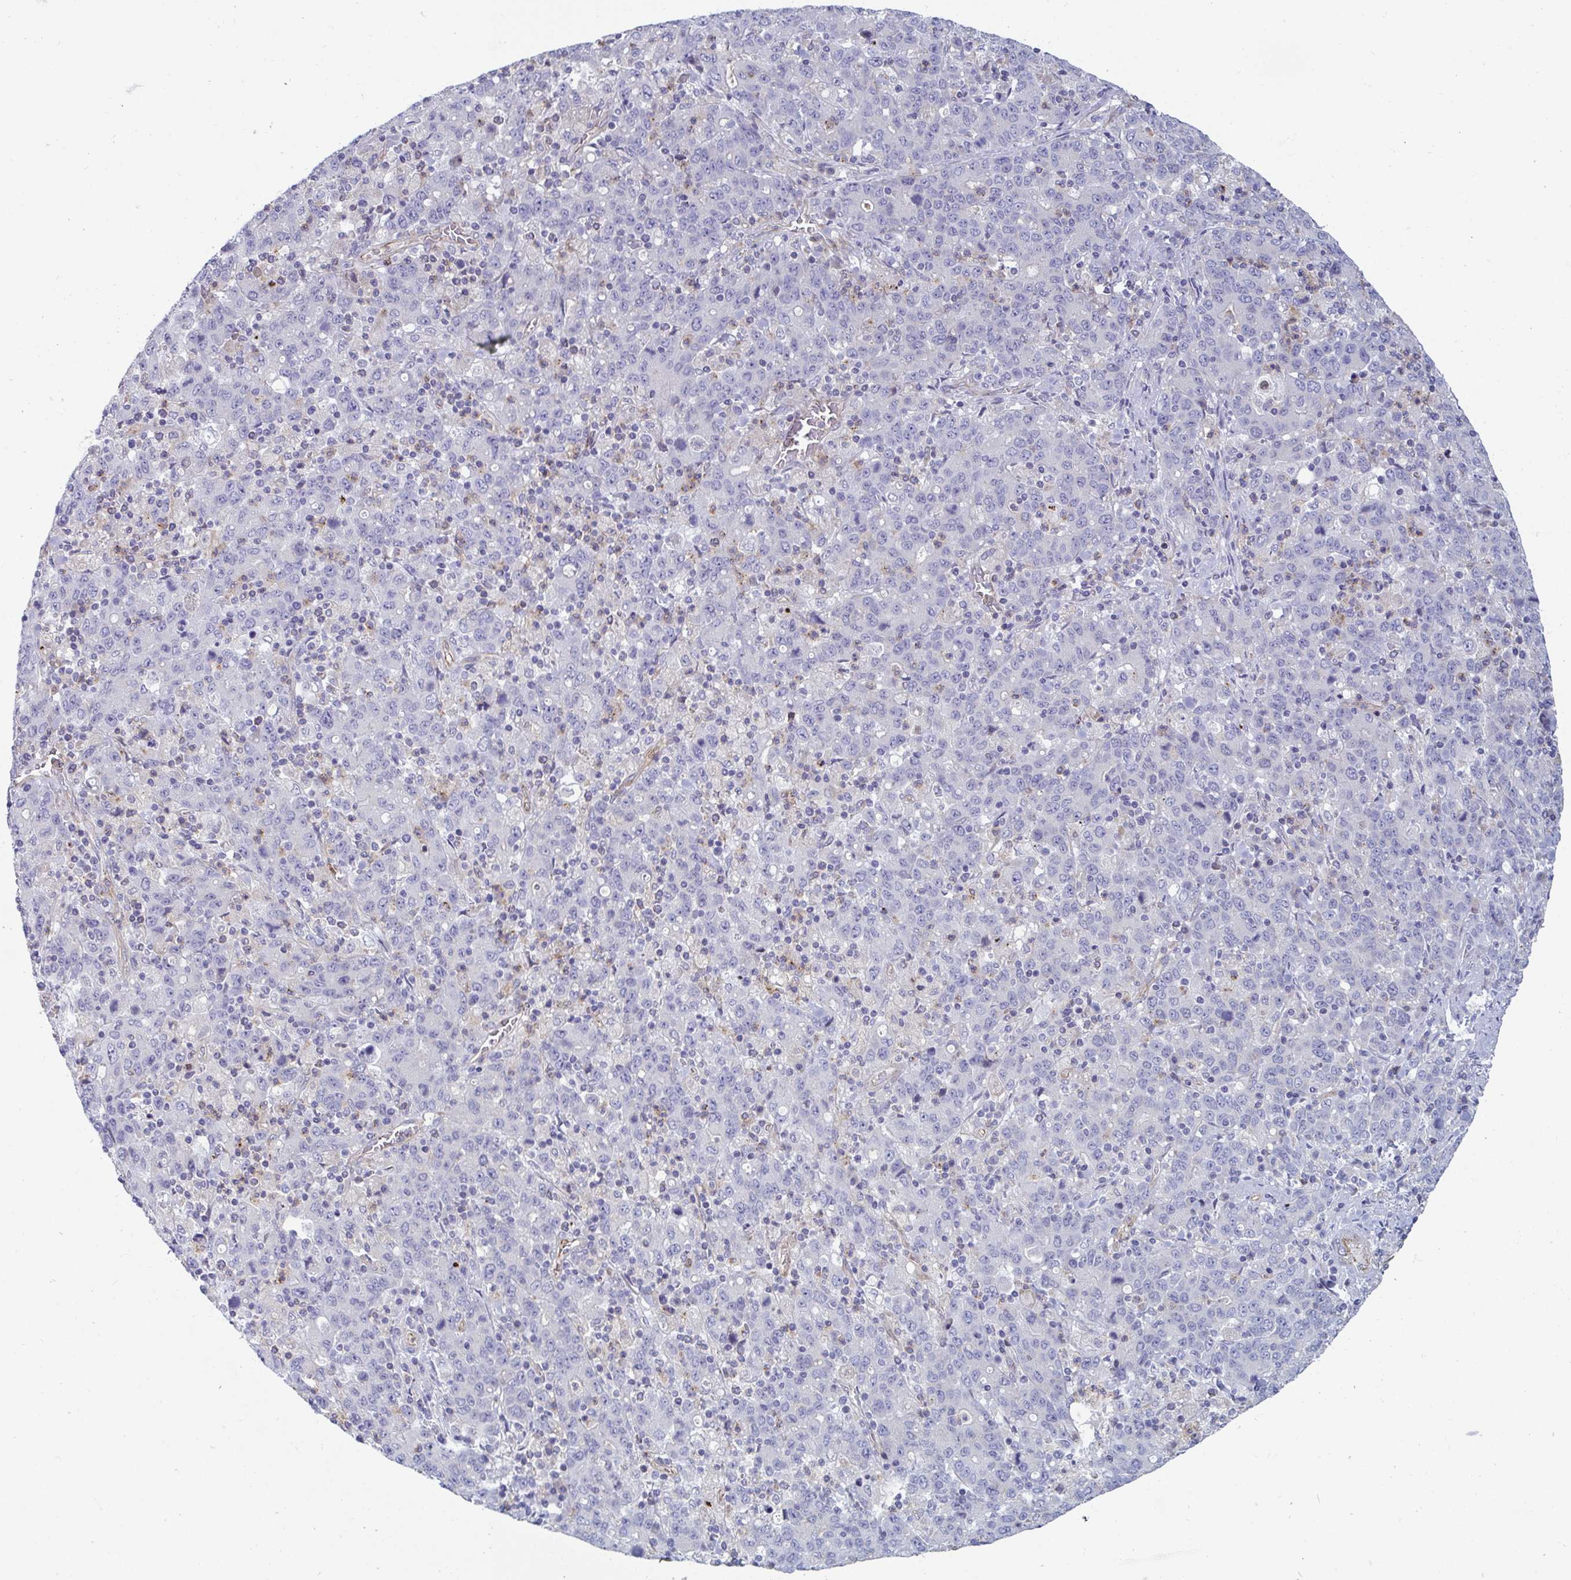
{"staining": {"intensity": "negative", "quantity": "none", "location": "none"}, "tissue": "stomach cancer", "cell_type": "Tumor cells", "image_type": "cancer", "snomed": [{"axis": "morphology", "description": "Adenocarcinoma, NOS"}, {"axis": "topography", "description": "Stomach, upper"}], "caption": "Protein analysis of stomach cancer displays no significant expression in tumor cells.", "gene": "SLC9A6", "patient": {"sex": "male", "age": 69}}